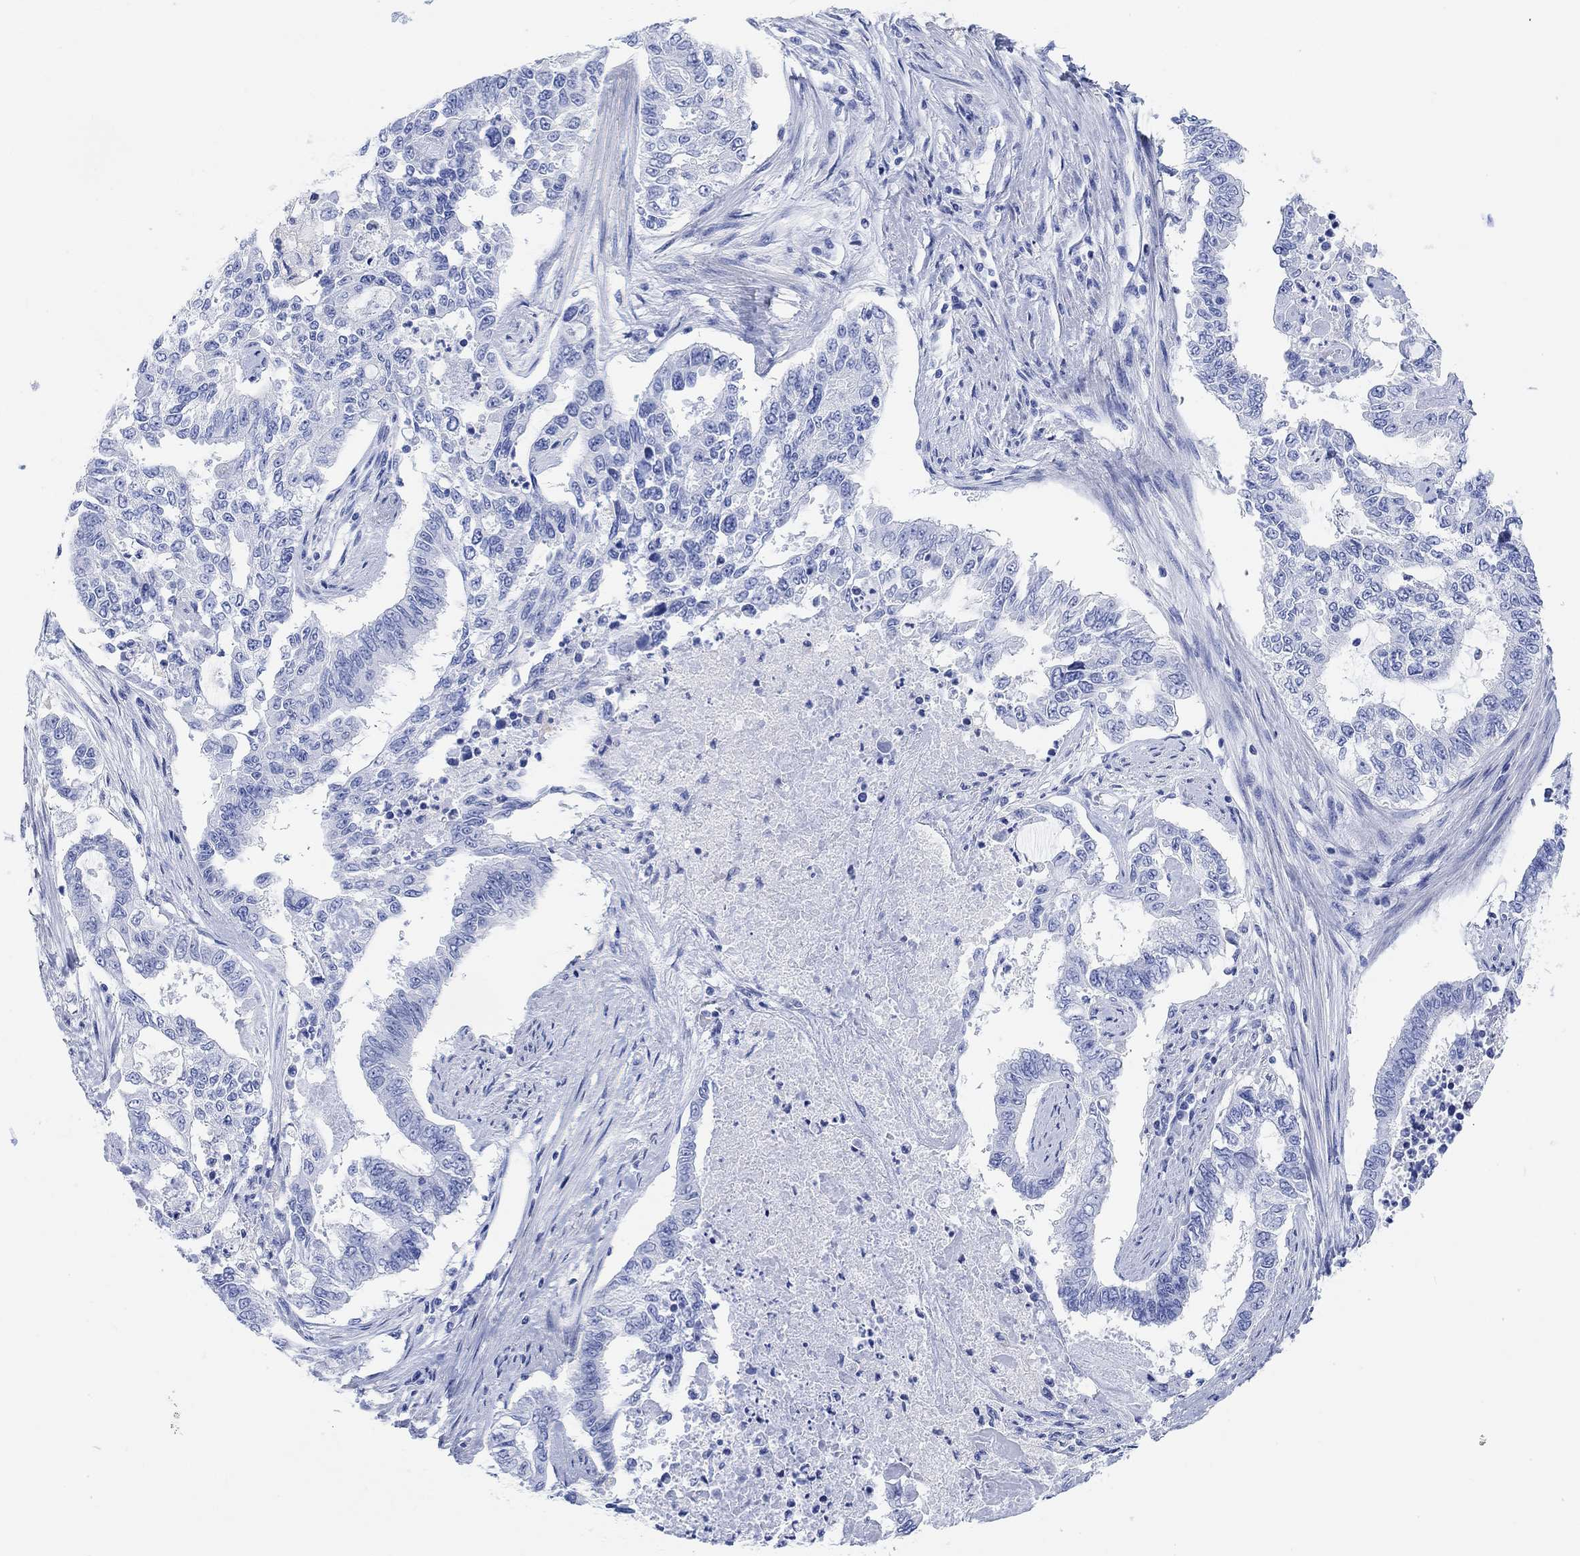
{"staining": {"intensity": "negative", "quantity": "none", "location": "none"}, "tissue": "endometrial cancer", "cell_type": "Tumor cells", "image_type": "cancer", "snomed": [{"axis": "morphology", "description": "Adenocarcinoma, NOS"}, {"axis": "topography", "description": "Uterus"}], "caption": "Tumor cells are negative for brown protein staining in endometrial adenocarcinoma.", "gene": "ANKRD33", "patient": {"sex": "female", "age": 59}}